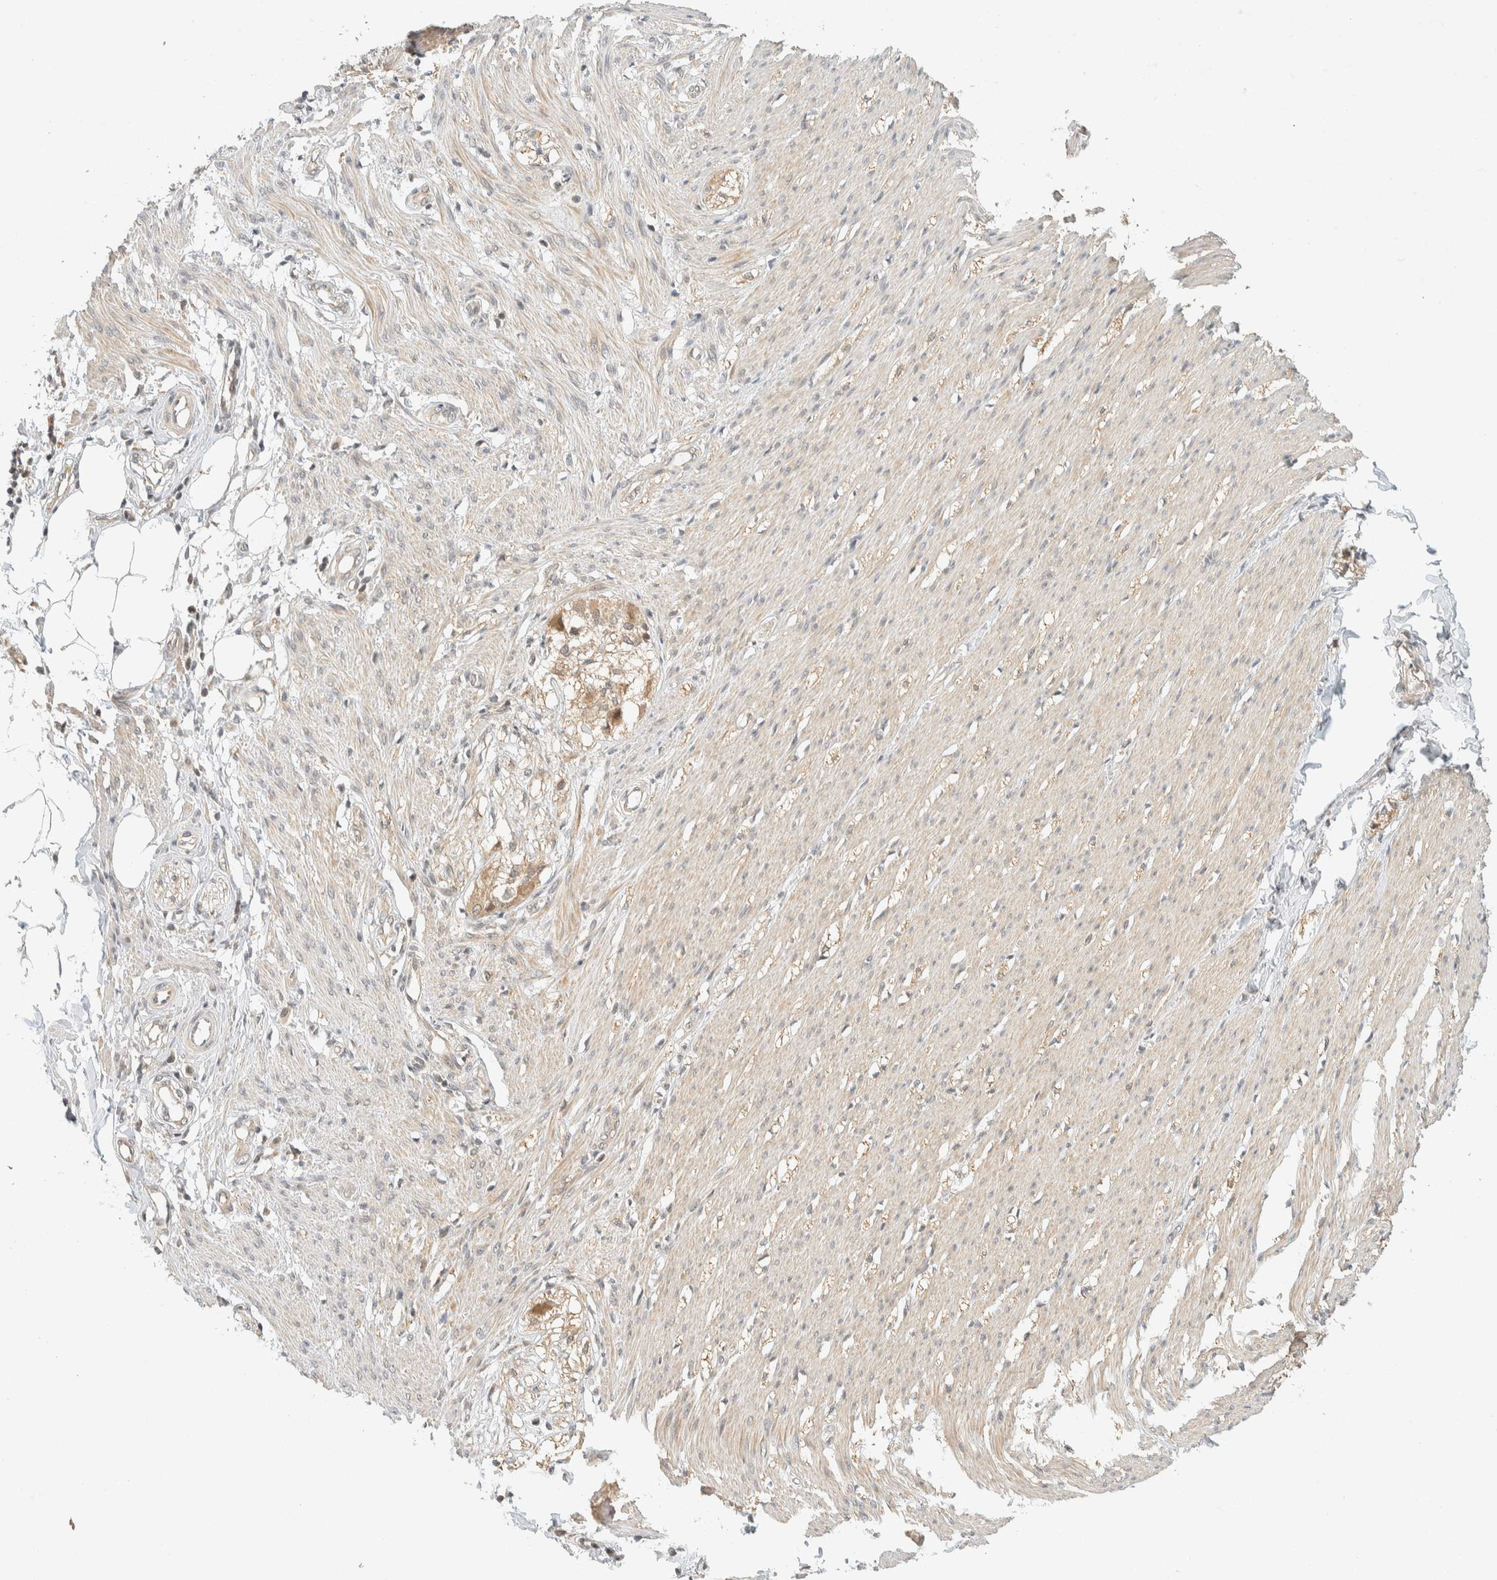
{"staining": {"intensity": "moderate", "quantity": "<25%", "location": "cytoplasmic/membranous"}, "tissue": "smooth muscle", "cell_type": "Smooth muscle cells", "image_type": "normal", "snomed": [{"axis": "morphology", "description": "Normal tissue, NOS"}, {"axis": "morphology", "description": "Adenocarcinoma, NOS"}, {"axis": "topography", "description": "Smooth muscle"}, {"axis": "topography", "description": "Colon"}], "caption": "Moderate cytoplasmic/membranous staining is appreciated in approximately <25% of smooth muscle cells in benign smooth muscle.", "gene": "KIFAP3", "patient": {"sex": "male", "age": 14}}